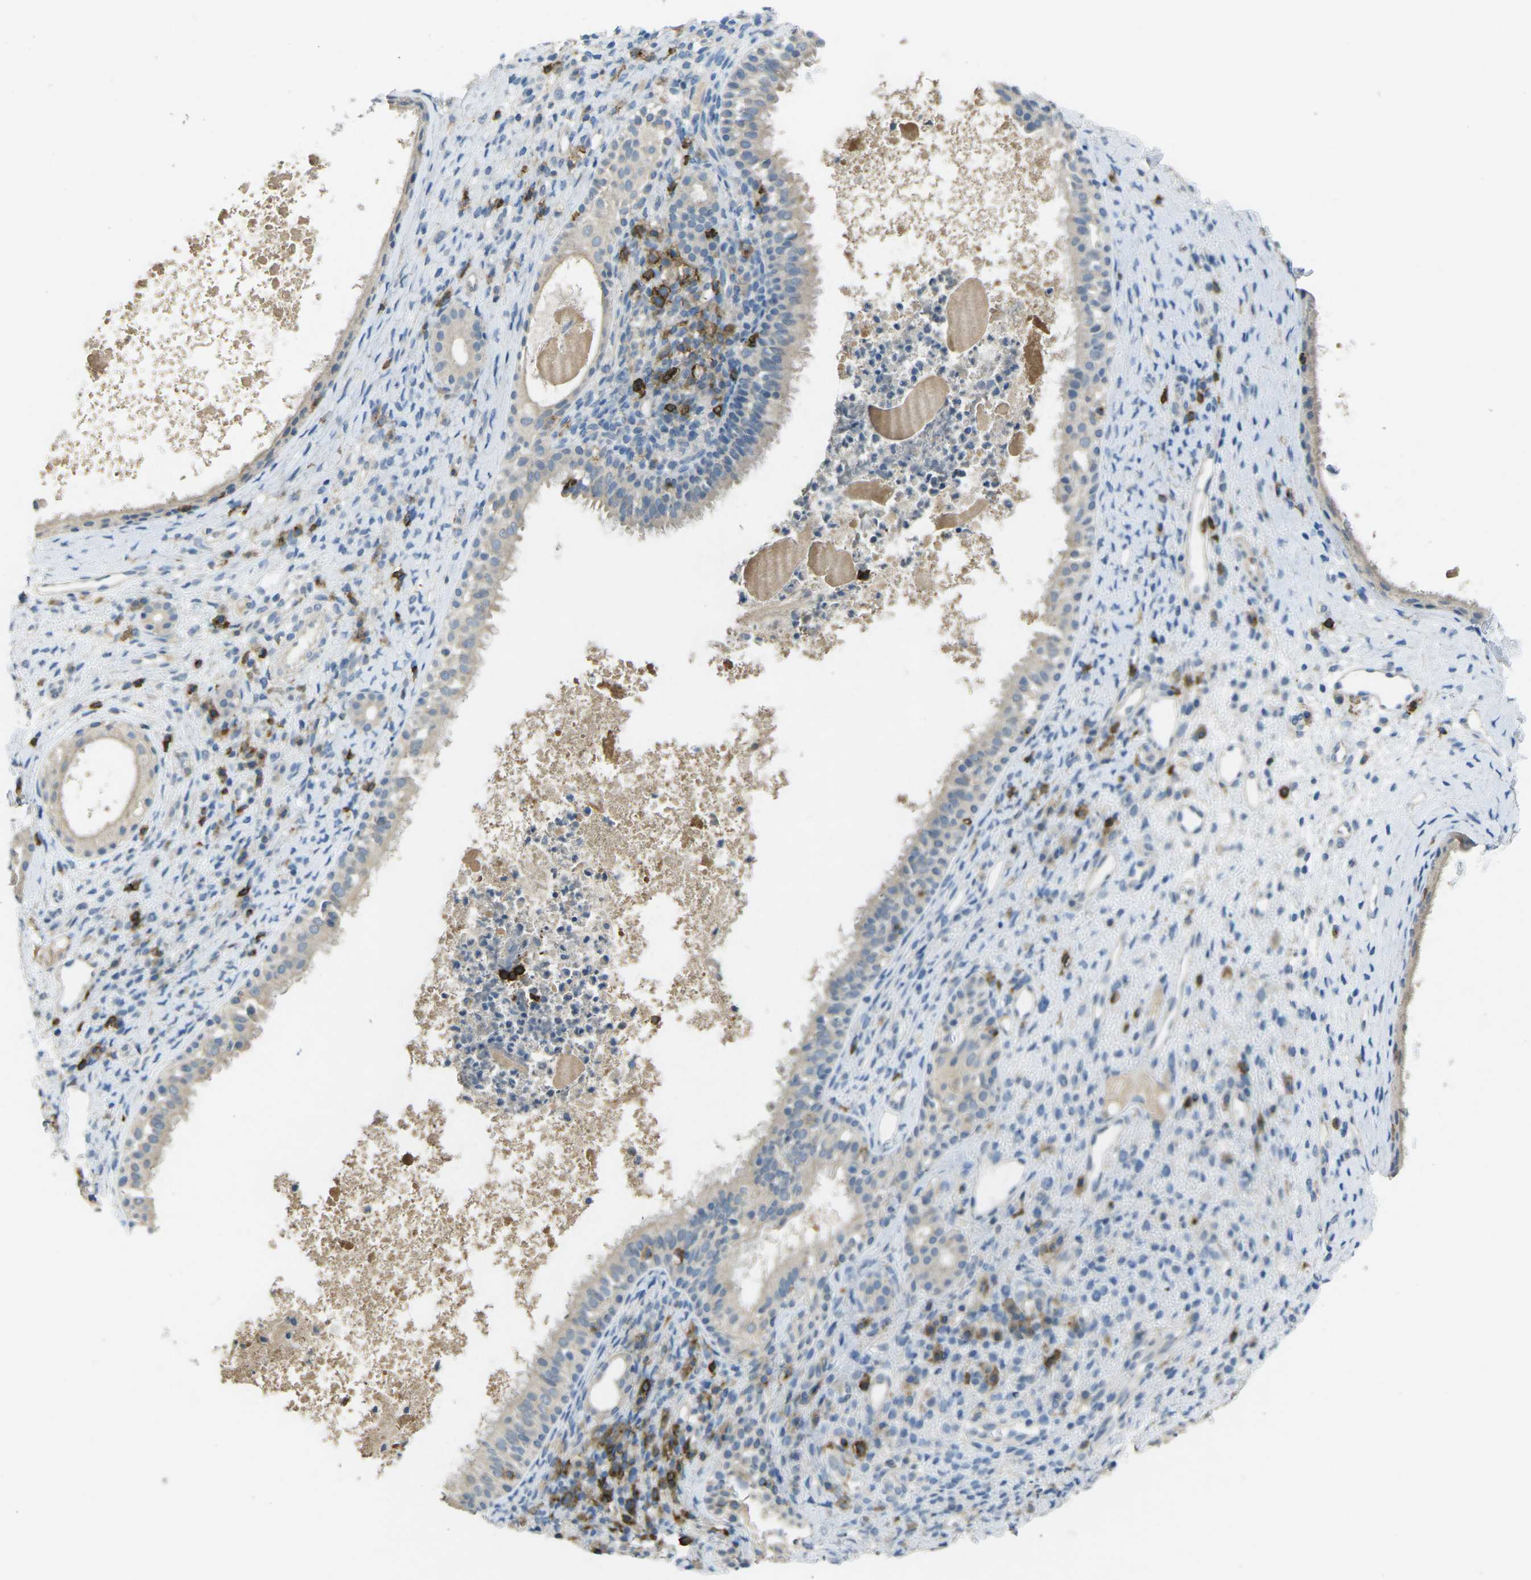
{"staining": {"intensity": "negative", "quantity": "none", "location": "none"}, "tissue": "nasopharynx", "cell_type": "Respiratory epithelial cells", "image_type": "normal", "snomed": [{"axis": "morphology", "description": "Normal tissue, NOS"}, {"axis": "topography", "description": "Nasopharynx"}], "caption": "Image shows no significant protein expression in respiratory epithelial cells of normal nasopharynx. (Stains: DAB immunohistochemistry (IHC) with hematoxylin counter stain, Microscopy: brightfield microscopy at high magnification).", "gene": "CD19", "patient": {"sex": "male", "age": 22}}